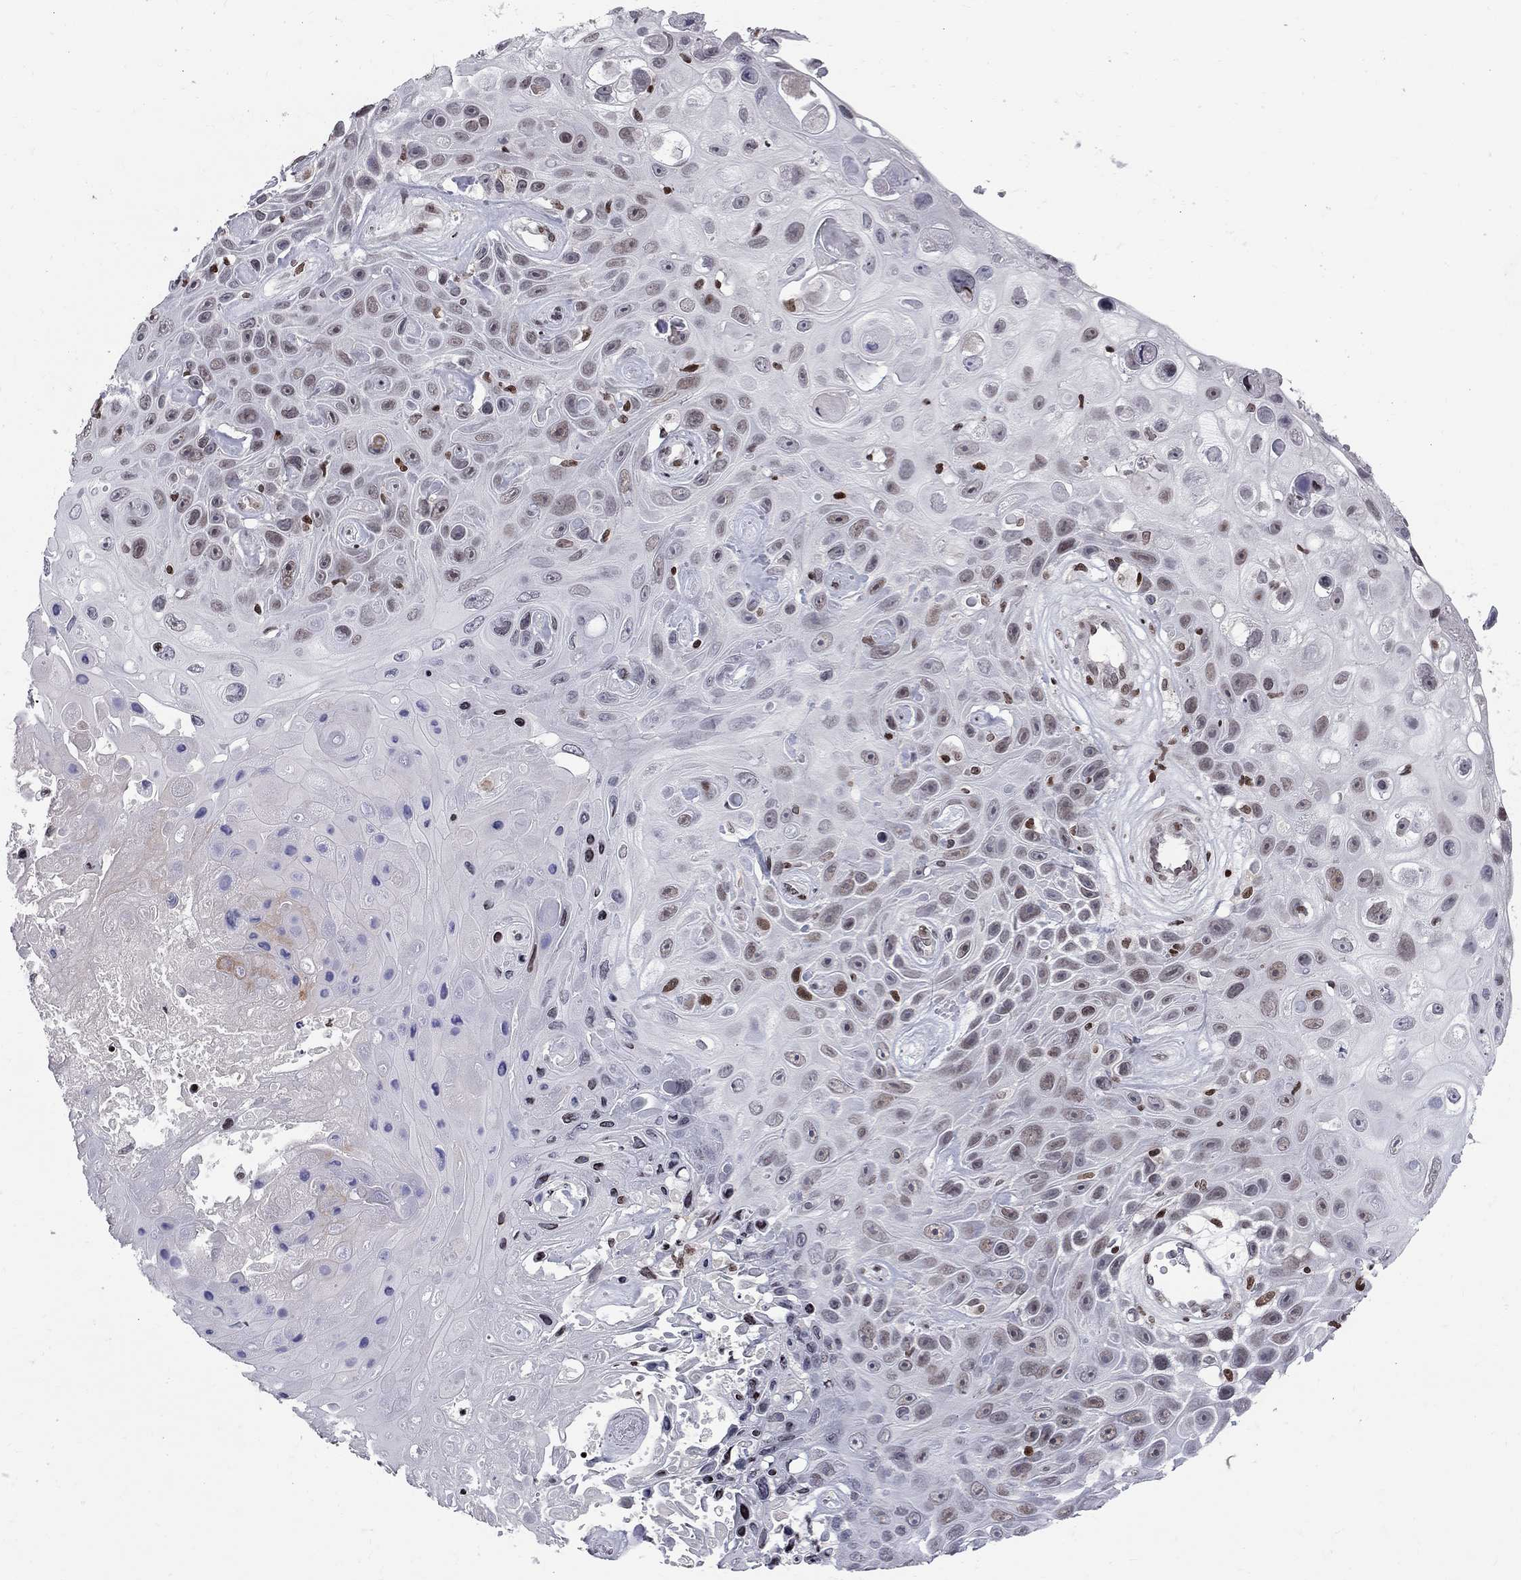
{"staining": {"intensity": "strong", "quantity": "25%-75%", "location": "nuclear"}, "tissue": "skin cancer", "cell_type": "Tumor cells", "image_type": "cancer", "snomed": [{"axis": "morphology", "description": "Squamous cell carcinoma, NOS"}, {"axis": "topography", "description": "Skin"}], "caption": "Protein staining by immunohistochemistry (IHC) exhibits strong nuclear staining in about 25%-75% of tumor cells in skin cancer. (brown staining indicates protein expression, while blue staining denotes nuclei).", "gene": "RNASEH2C", "patient": {"sex": "male", "age": 82}}